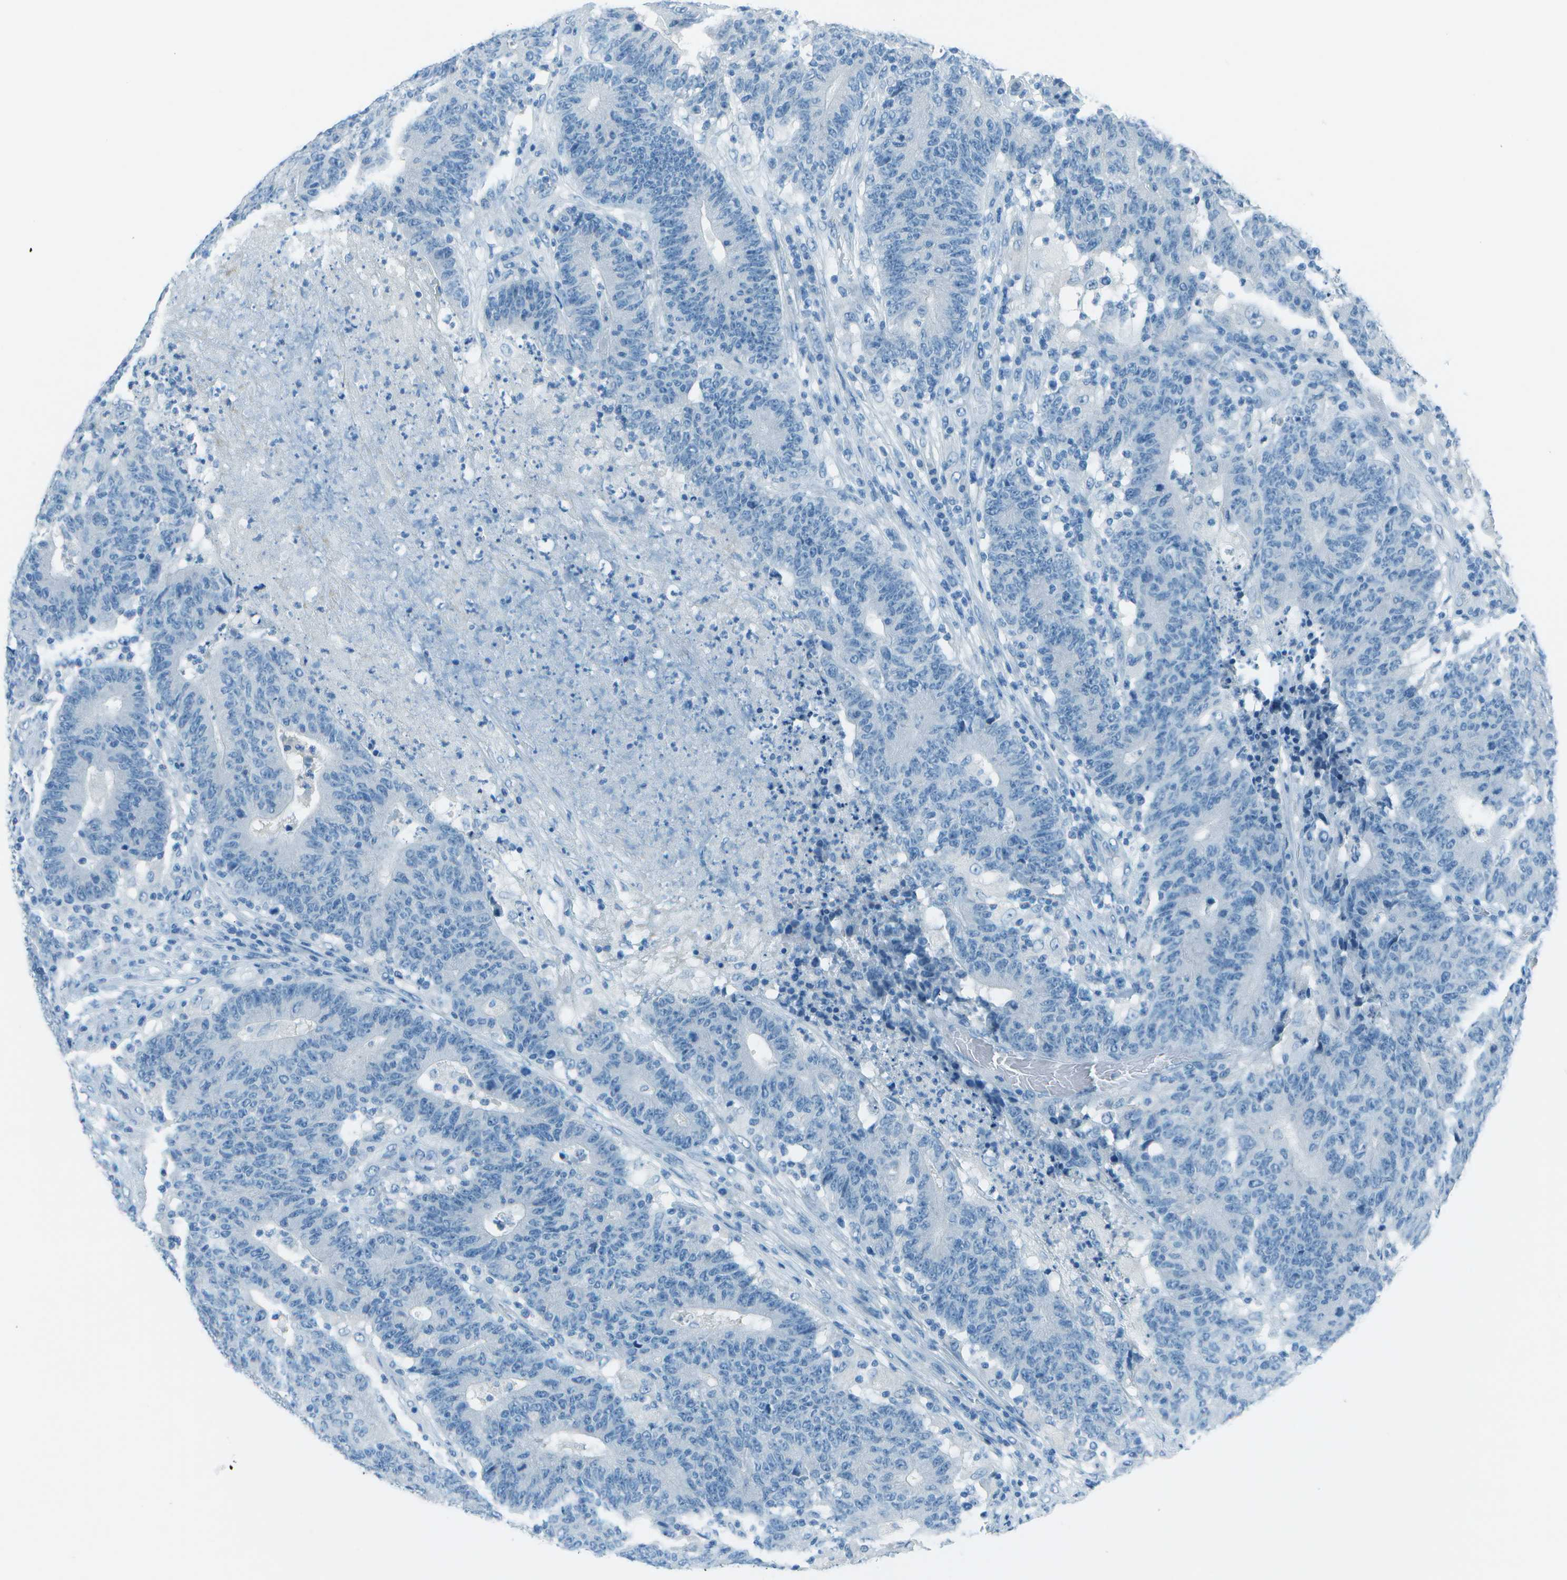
{"staining": {"intensity": "negative", "quantity": "none", "location": "none"}, "tissue": "colorectal cancer", "cell_type": "Tumor cells", "image_type": "cancer", "snomed": [{"axis": "morphology", "description": "Normal tissue, NOS"}, {"axis": "morphology", "description": "Adenocarcinoma, NOS"}, {"axis": "topography", "description": "Colon"}], "caption": "IHC image of colorectal cancer (adenocarcinoma) stained for a protein (brown), which demonstrates no staining in tumor cells. Brightfield microscopy of immunohistochemistry stained with DAB (3,3'-diaminobenzidine) (brown) and hematoxylin (blue), captured at high magnification.", "gene": "FGF1", "patient": {"sex": "female", "age": 75}}